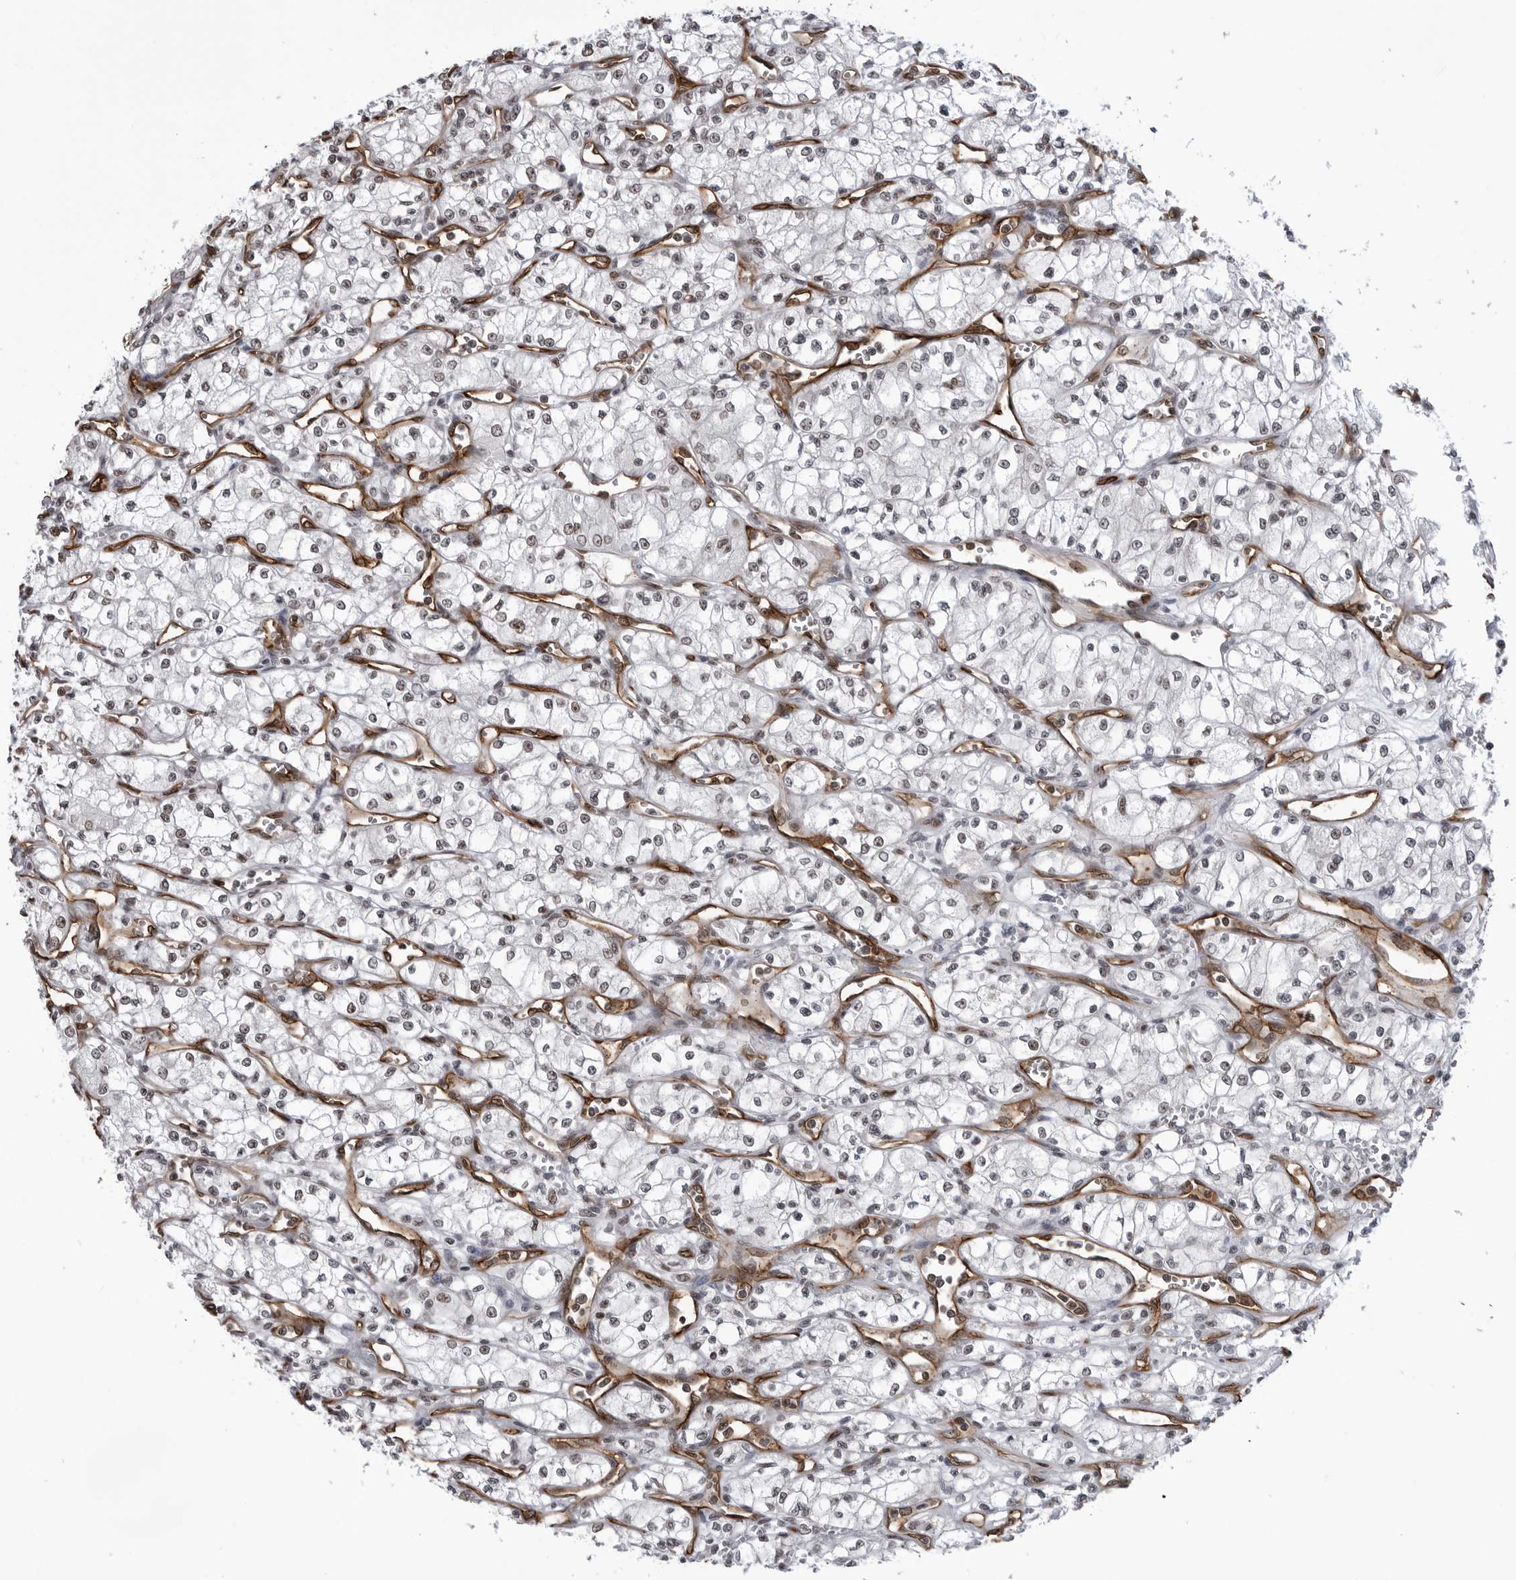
{"staining": {"intensity": "weak", "quantity": "<25%", "location": "nuclear"}, "tissue": "renal cancer", "cell_type": "Tumor cells", "image_type": "cancer", "snomed": [{"axis": "morphology", "description": "Adenocarcinoma, NOS"}, {"axis": "topography", "description": "Kidney"}], "caption": "The image shows no staining of tumor cells in renal adenocarcinoma.", "gene": "RNF26", "patient": {"sex": "male", "age": 59}}